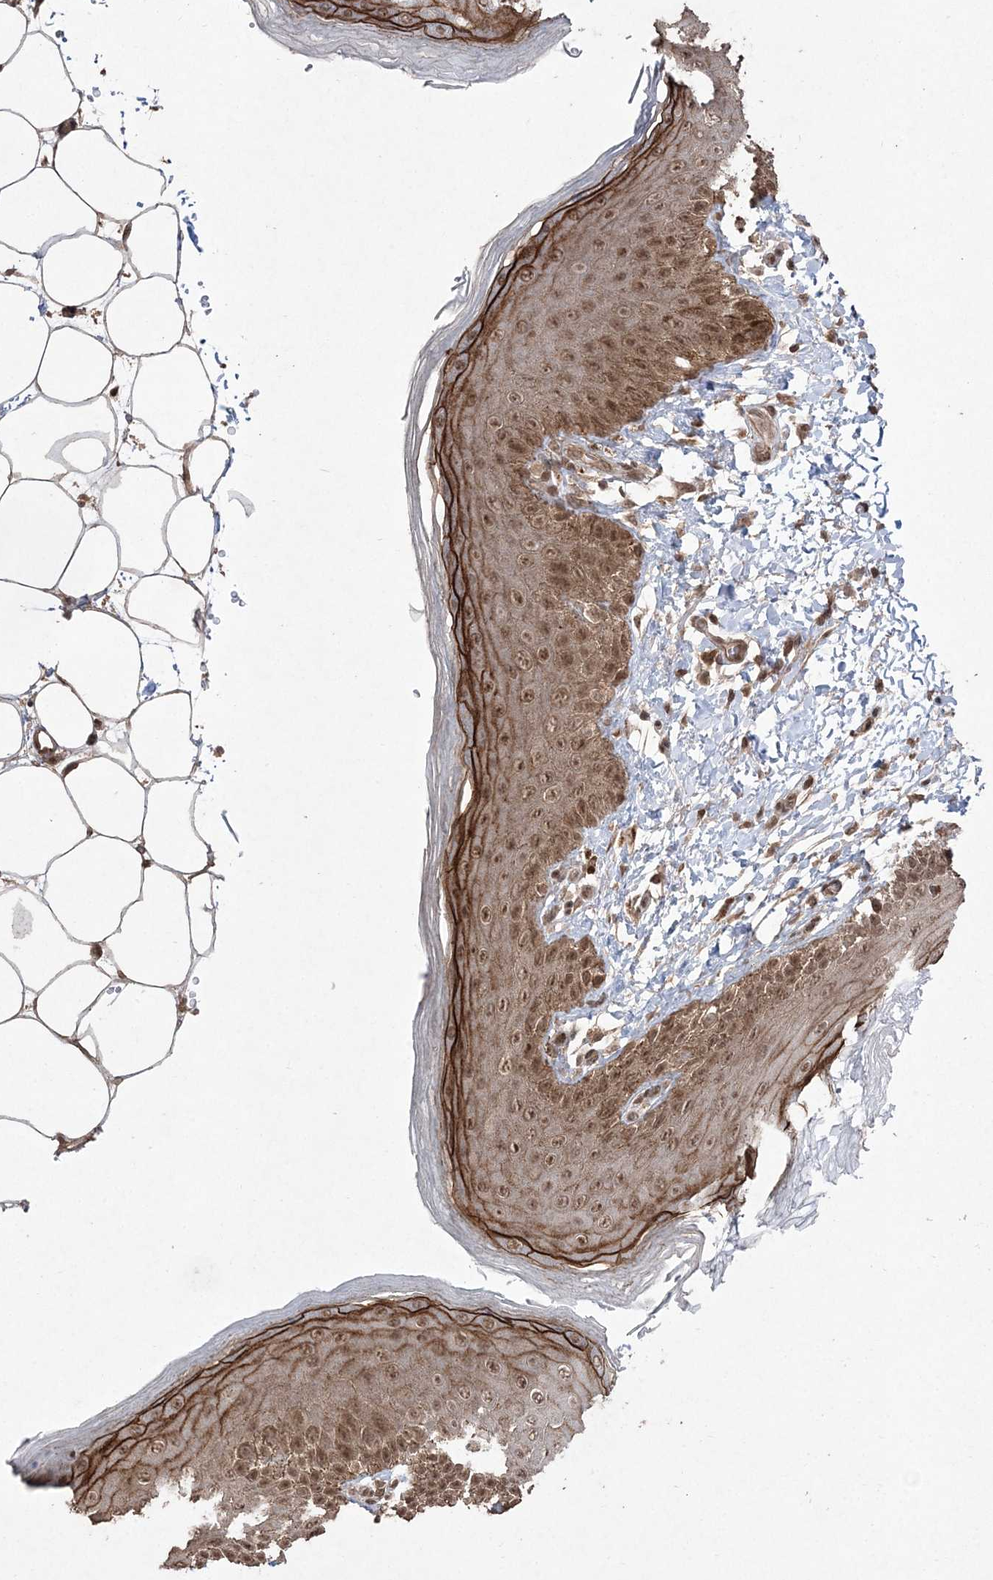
{"staining": {"intensity": "moderate", "quantity": ">75%", "location": "cytoplasmic/membranous,nuclear"}, "tissue": "skin", "cell_type": "Epidermal cells", "image_type": "normal", "snomed": [{"axis": "morphology", "description": "Normal tissue, NOS"}, {"axis": "topography", "description": "Anal"}], "caption": "Brown immunohistochemical staining in normal skin reveals moderate cytoplasmic/membranous,nuclear expression in about >75% of epidermal cells. (DAB = brown stain, brightfield microscopy at high magnification).", "gene": "EHHADH", "patient": {"sex": "male", "age": 44}}